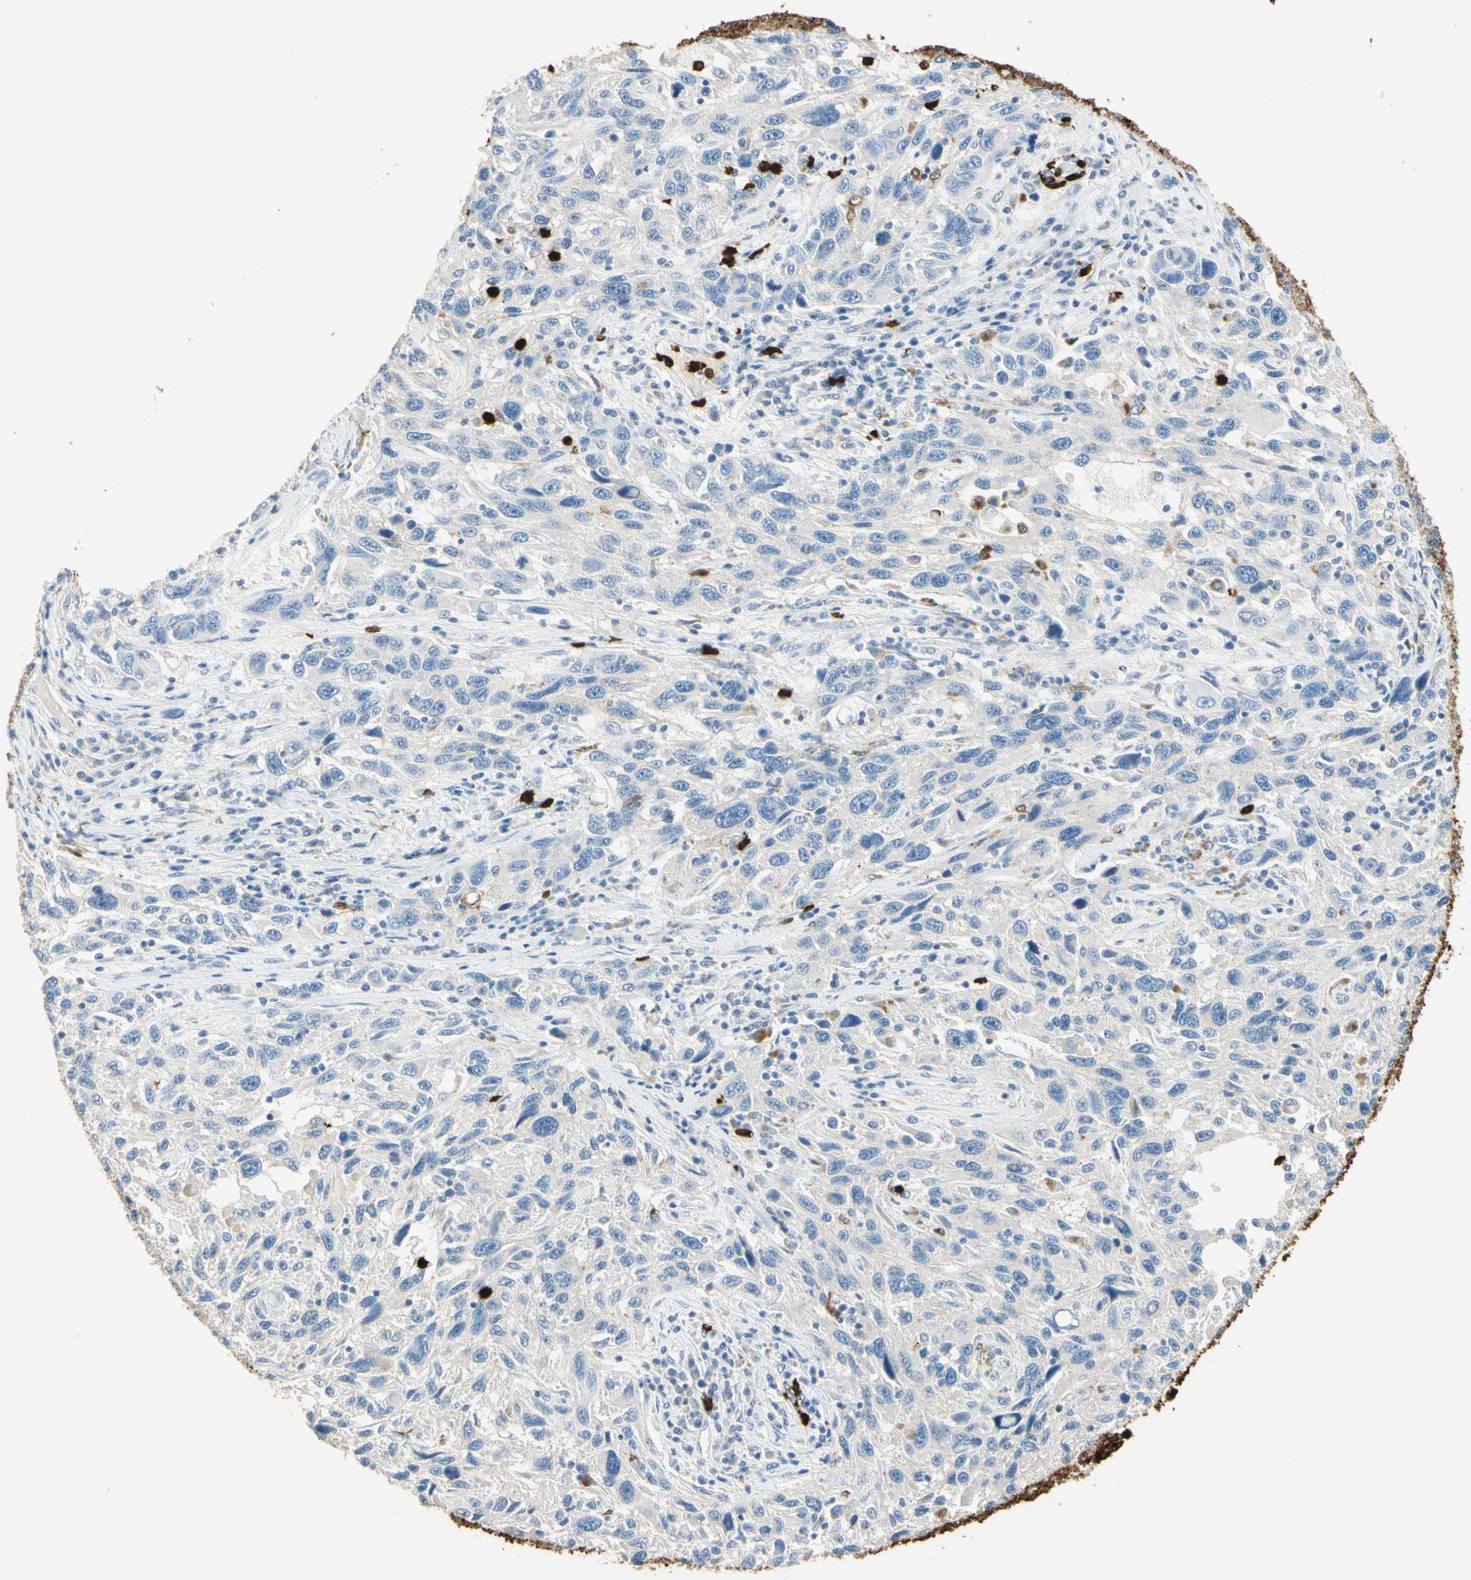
{"staining": {"intensity": "negative", "quantity": "none", "location": "none"}, "tissue": "melanoma", "cell_type": "Tumor cells", "image_type": "cancer", "snomed": [{"axis": "morphology", "description": "Malignant melanoma, NOS"}, {"axis": "topography", "description": "Skin"}], "caption": "Immunohistochemistry (IHC) of melanoma displays no positivity in tumor cells.", "gene": "NFKBIZ", "patient": {"sex": "male", "age": 53}}